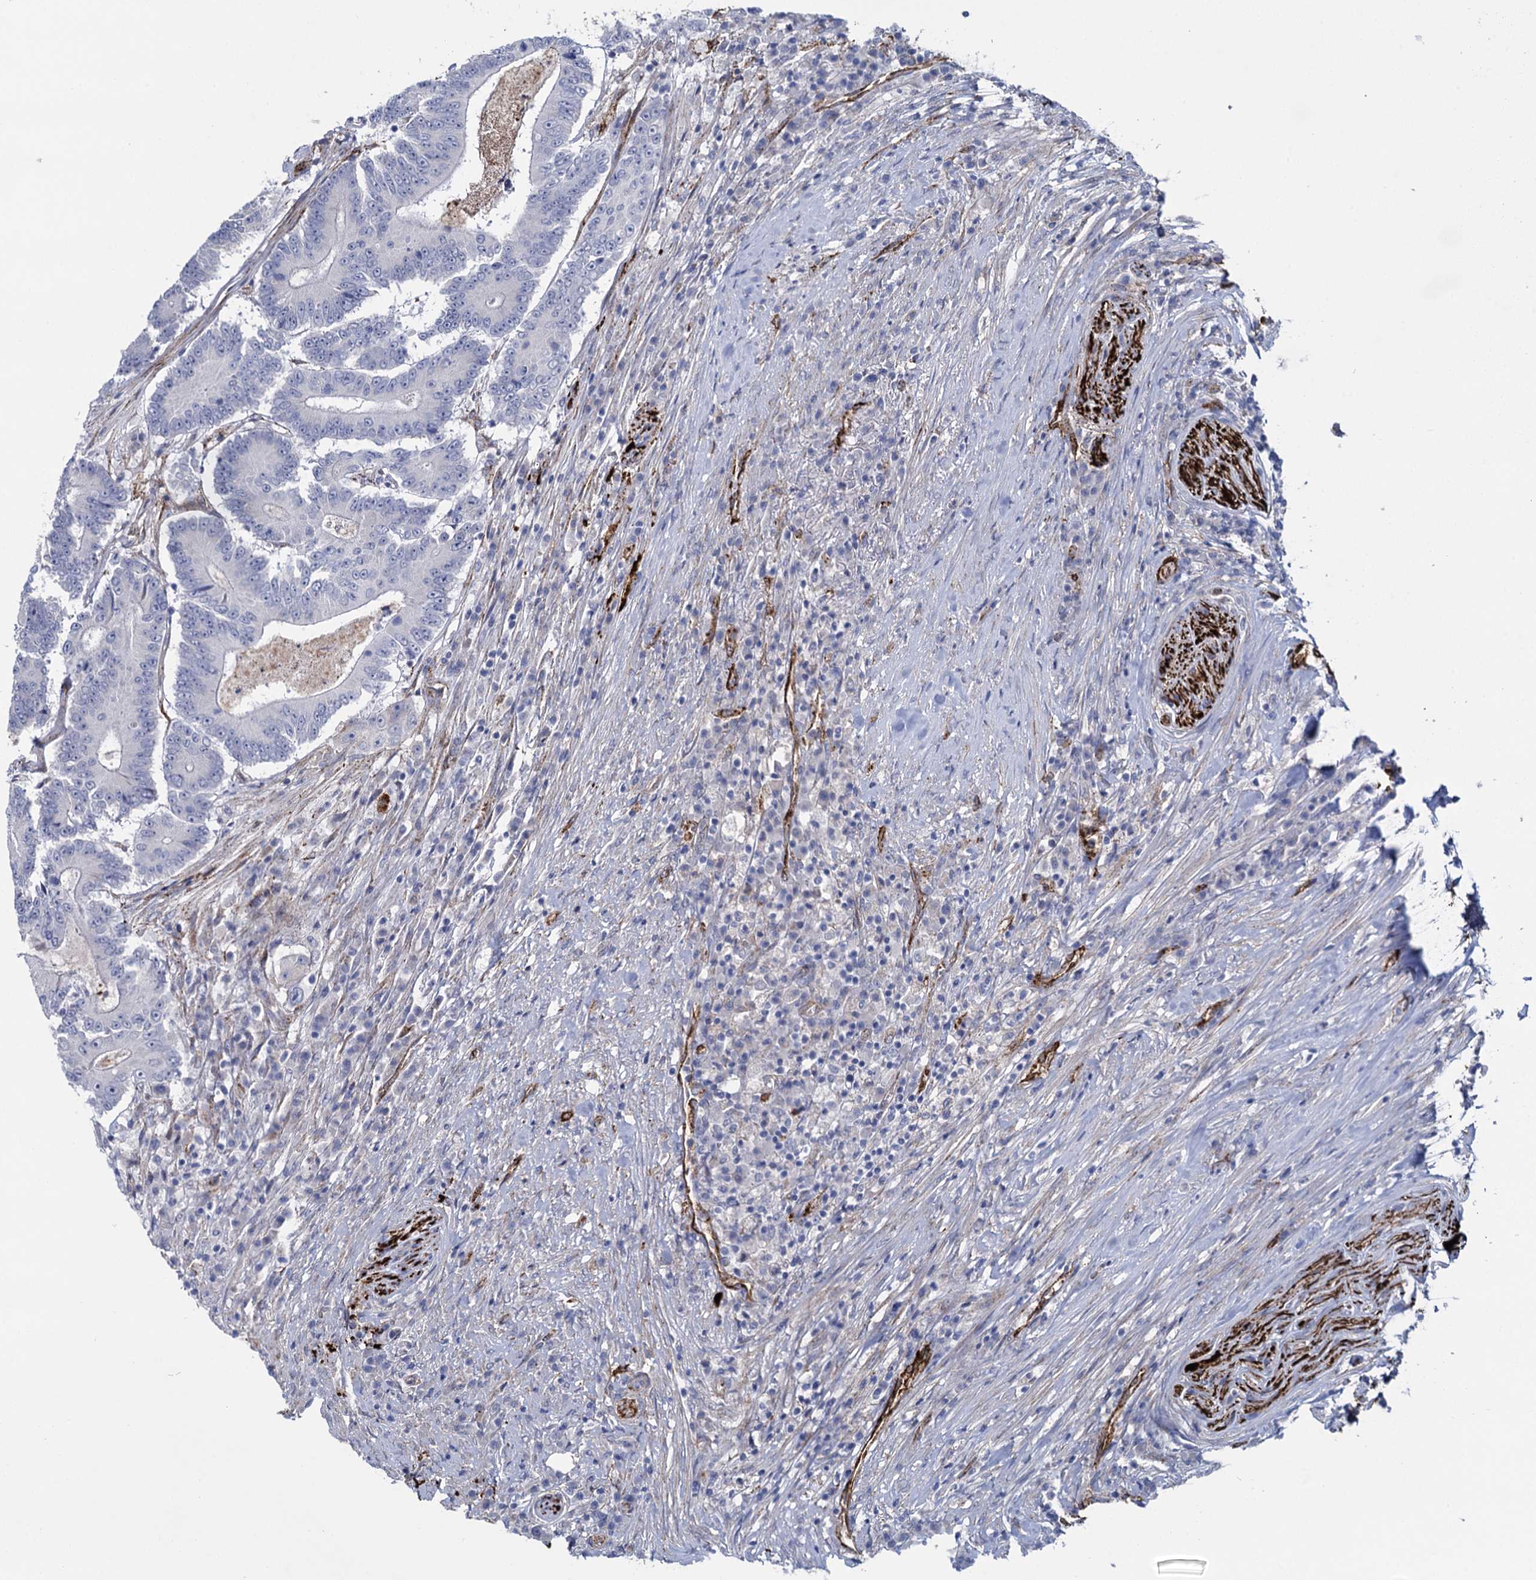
{"staining": {"intensity": "negative", "quantity": "none", "location": "none"}, "tissue": "colorectal cancer", "cell_type": "Tumor cells", "image_type": "cancer", "snomed": [{"axis": "morphology", "description": "Adenocarcinoma, NOS"}, {"axis": "topography", "description": "Colon"}], "caption": "Immunohistochemical staining of human colorectal cancer (adenocarcinoma) exhibits no significant expression in tumor cells.", "gene": "SNCG", "patient": {"sex": "male", "age": 83}}